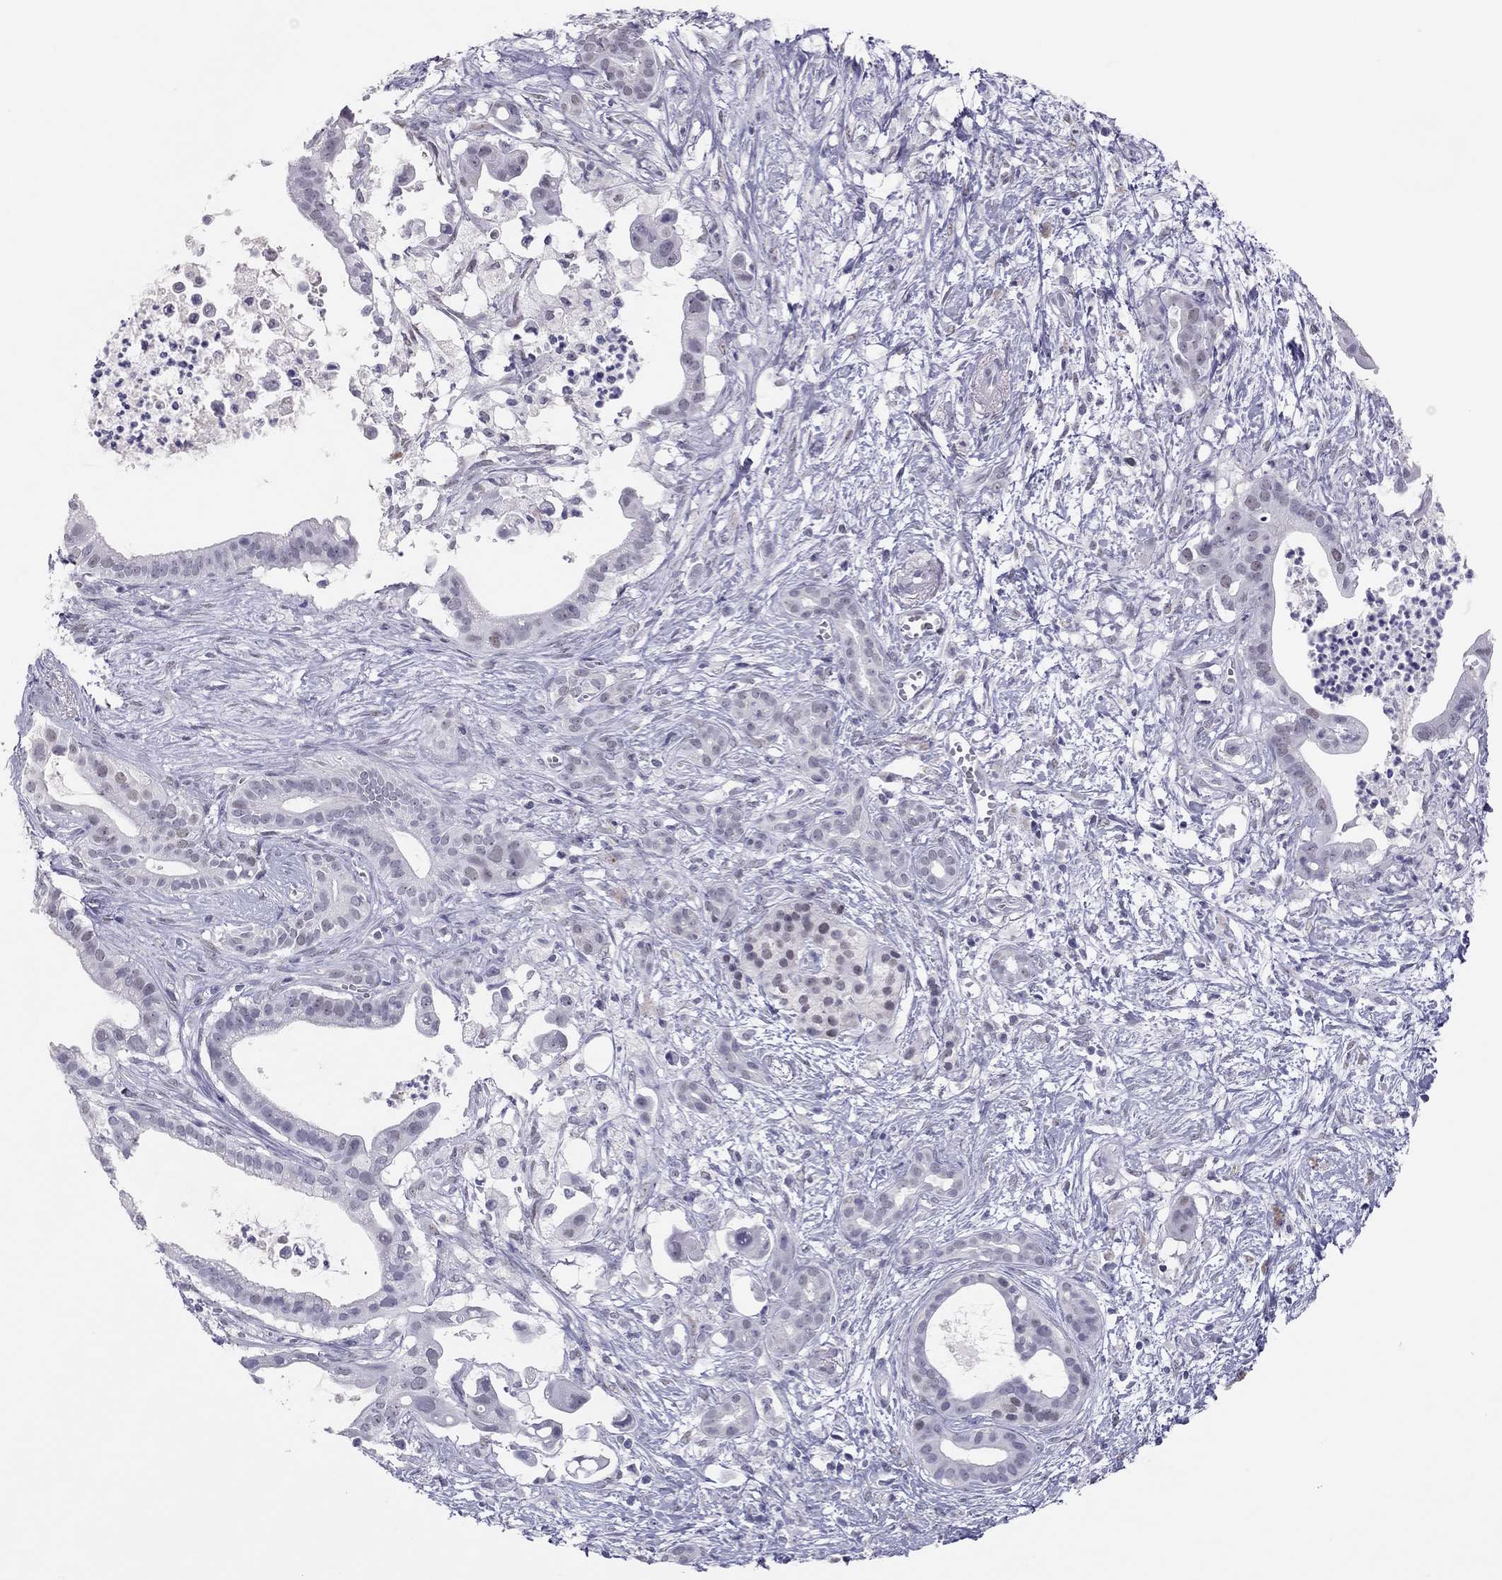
{"staining": {"intensity": "weak", "quantity": "<25%", "location": "nuclear"}, "tissue": "pancreatic cancer", "cell_type": "Tumor cells", "image_type": "cancer", "snomed": [{"axis": "morphology", "description": "Adenocarcinoma, NOS"}, {"axis": "topography", "description": "Pancreas"}], "caption": "High power microscopy micrograph of an IHC histopathology image of pancreatic cancer (adenocarcinoma), revealing no significant expression in tumor cells.", "gene": "PHOX2A", "patient": {"sex": "male", "age": 61}}